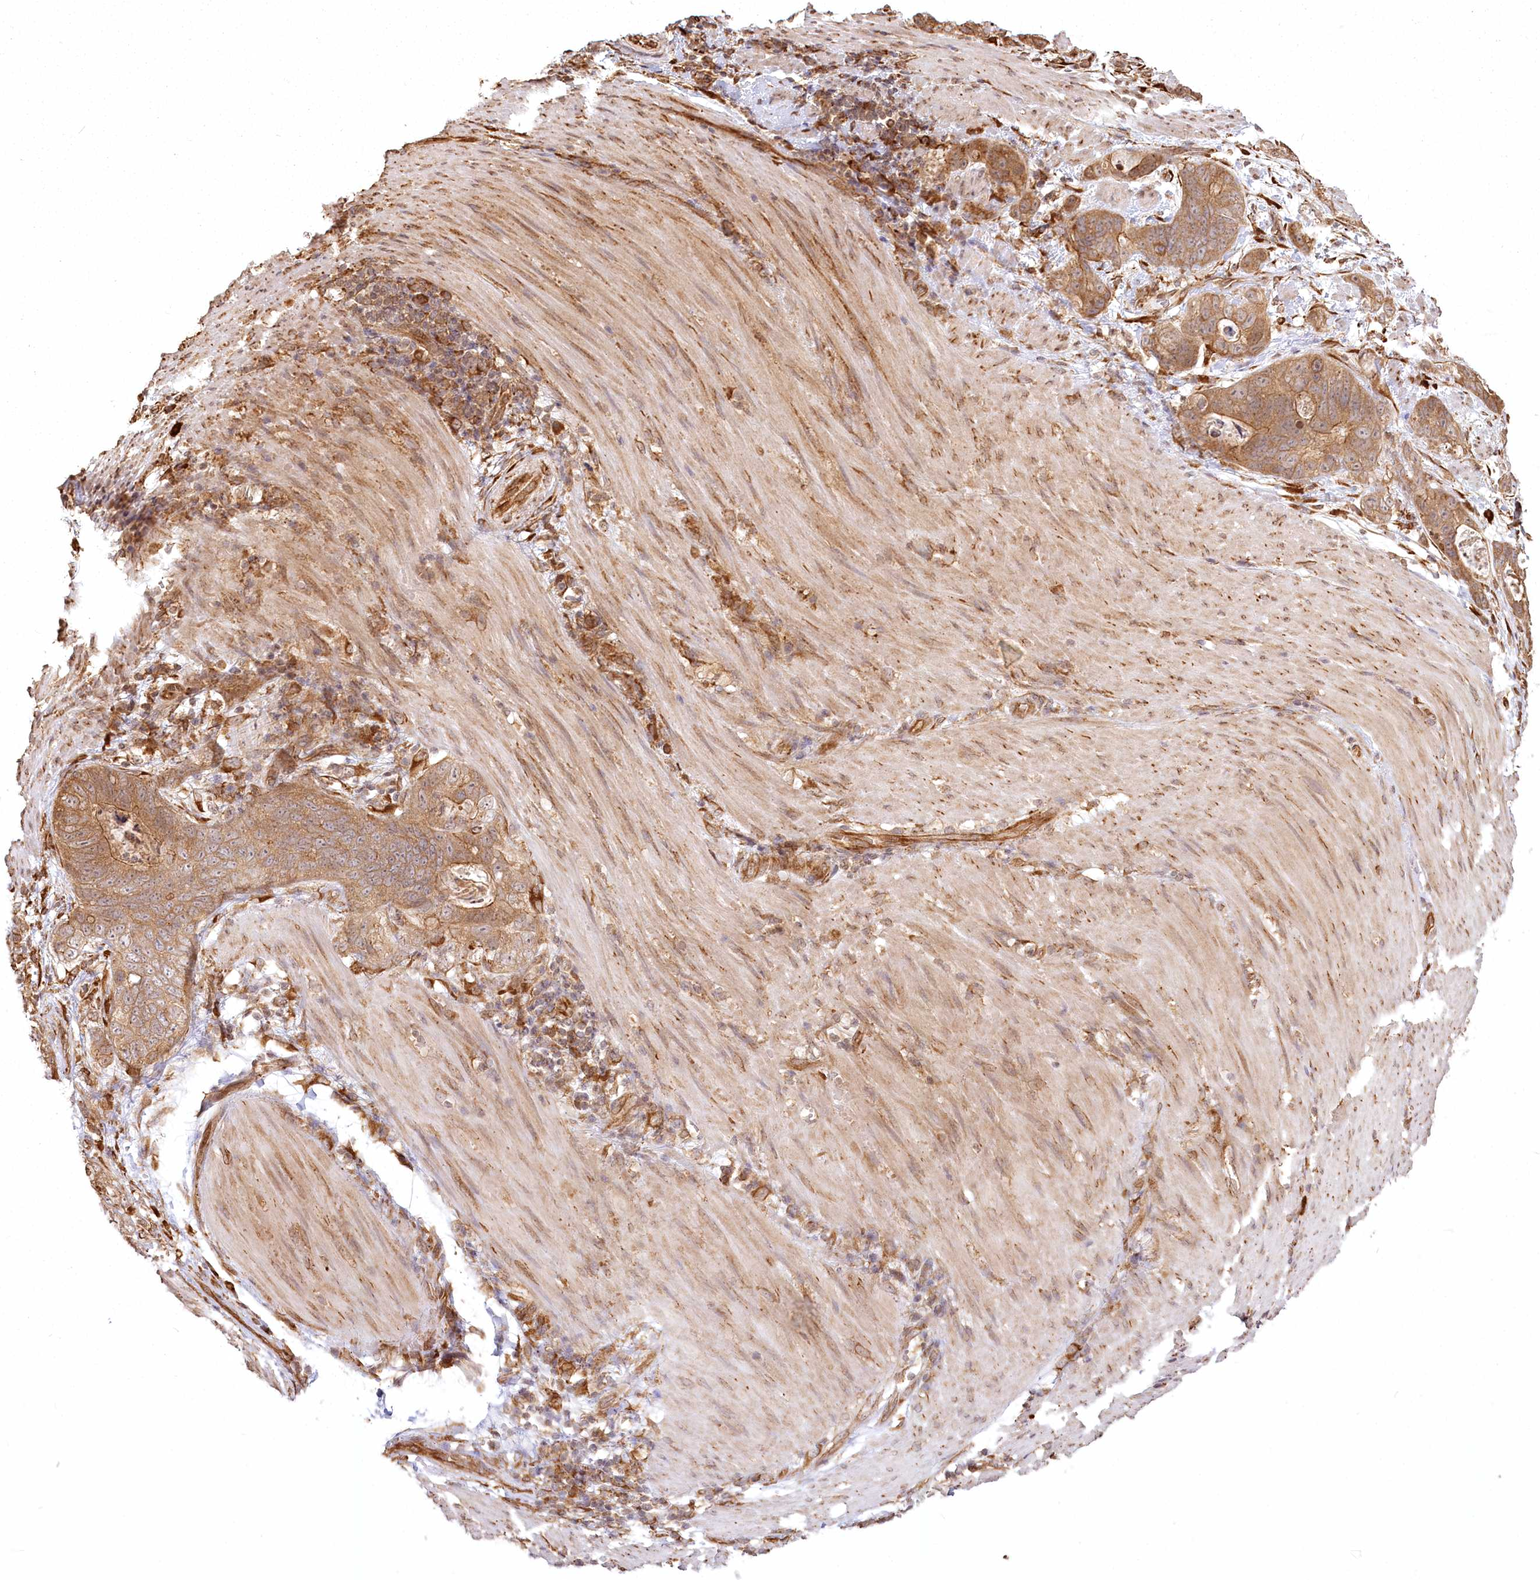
{"staining": {"intensity": "moderate", "quantity": ">75%", "location": "cytoplasmic/membranous"}, "tissue": "stomach cancer", "cell_type": "Tumor cells", "image_type": "cancer", "snomed": [{"axis": "morphology", "description": "Normal tissue, NOS"}, {"axis": "morphology", "description": "Adenocarcinoma, NOS"}, {"axis": "topography", "description": "Stomach"}], "caption": "There is medium levels of moderate cytoplasmic/membranous expression in tumor cells of adenocarcinoma (stomach), as demonstrated by immunohistochemical staining (brown color).", "gene": "FAM13A", "patient": {"sex": "female", "age": 89}}